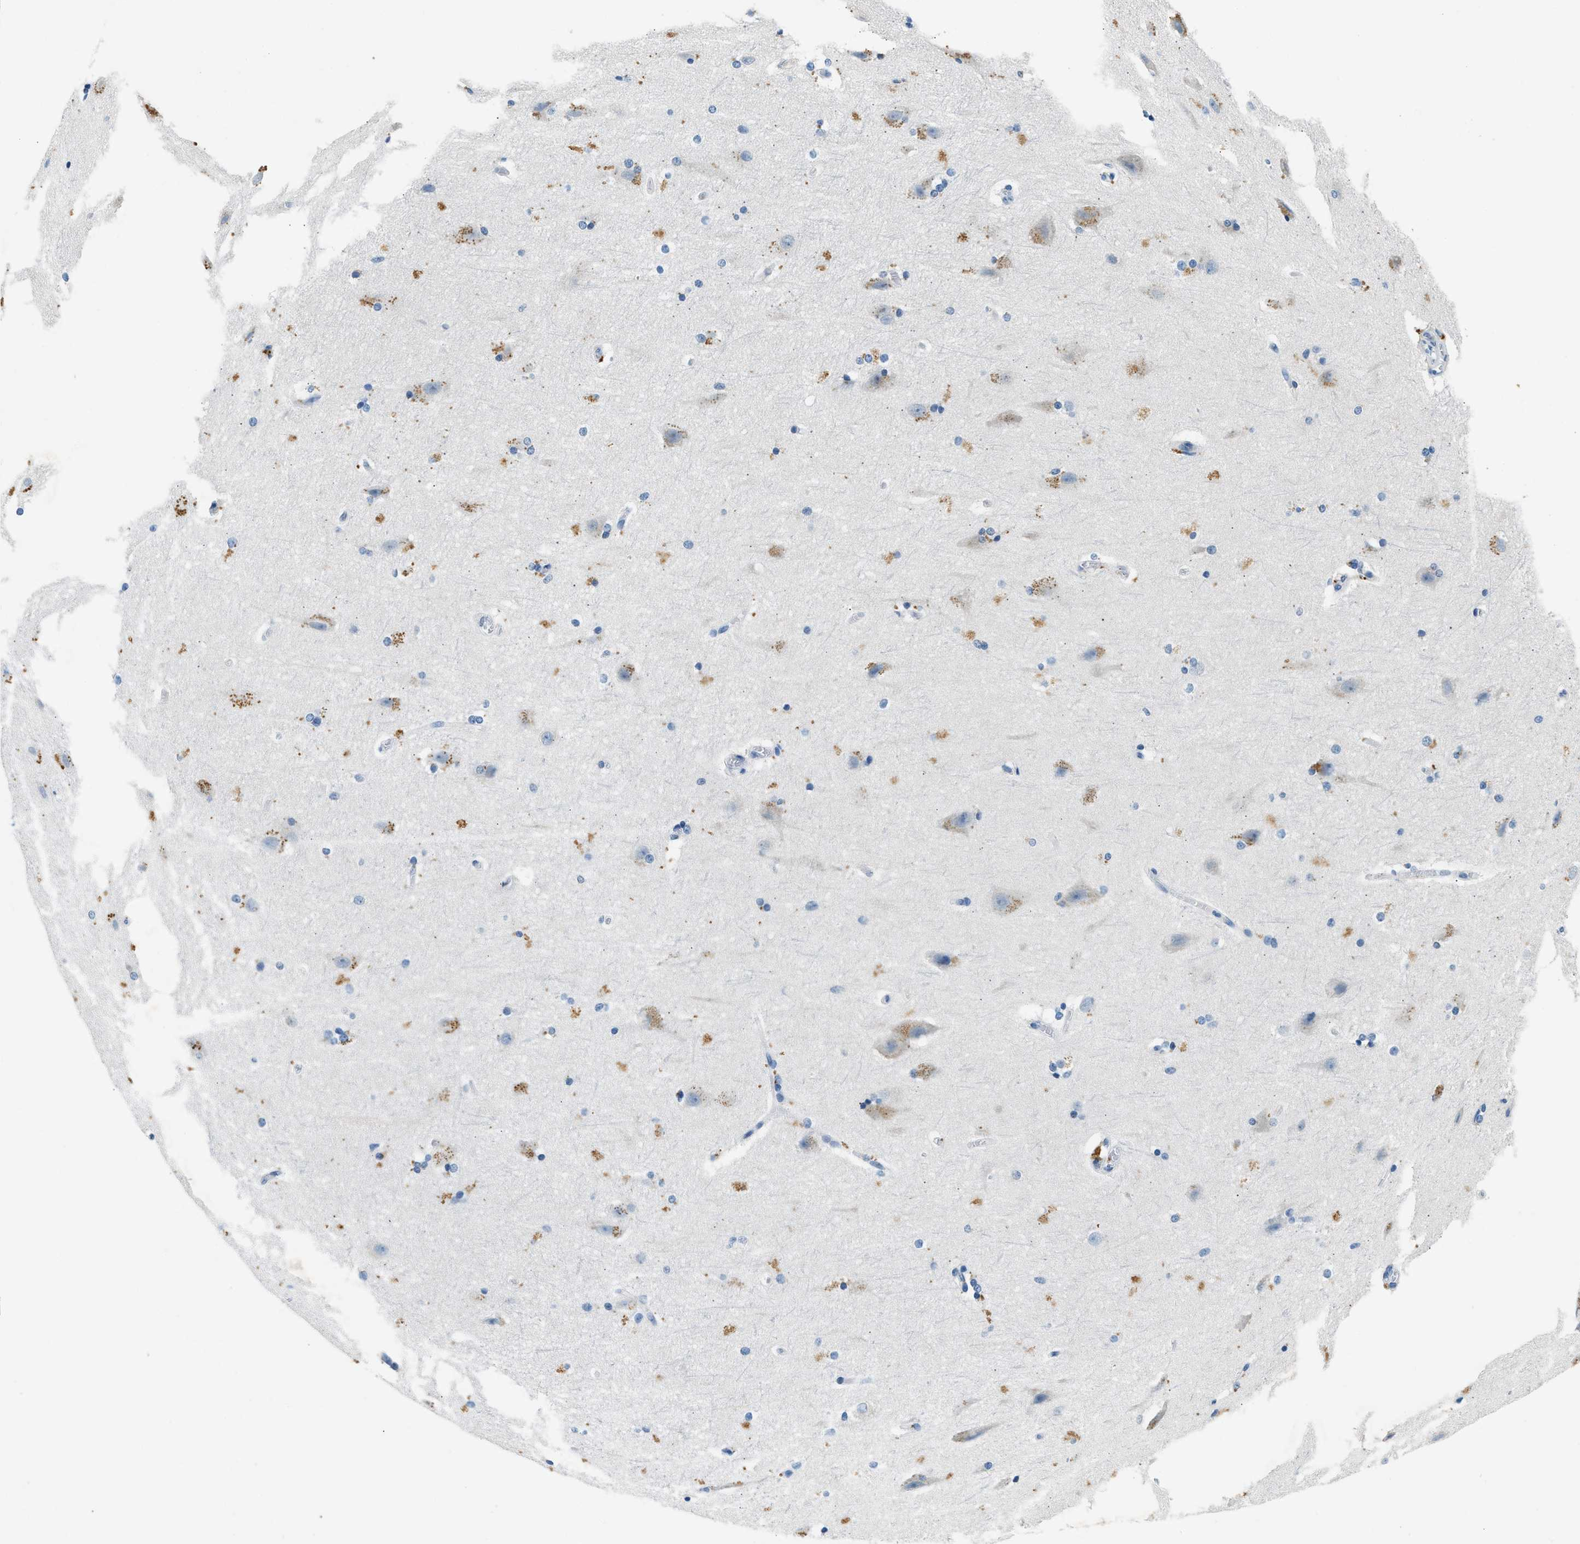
{"staining": {"intensity": "negative", "quantity": "none", "location": "none"}, "tissue": "cerebral cortex", "cell_type": "Endothelial cells", "image_type": "normal", "snomed": [{"axis": "morphology", "description": "Normal tissue, NOS"}, {"axis": "topography", "description": "Cerebral cortex"}, {"axis": "topography", "description": "Hippocampus"}], "caption": "The image reveals no significant positivity in endothelial cells of cerebral cortex. The staining was performed using DAB to visualize the protein expression in brown, while the nuclei were stained in blue with hematoxylin (Magnification: 20x).", "gene": "CFAP20", "patient": {"sex": "female", "age": 19}}